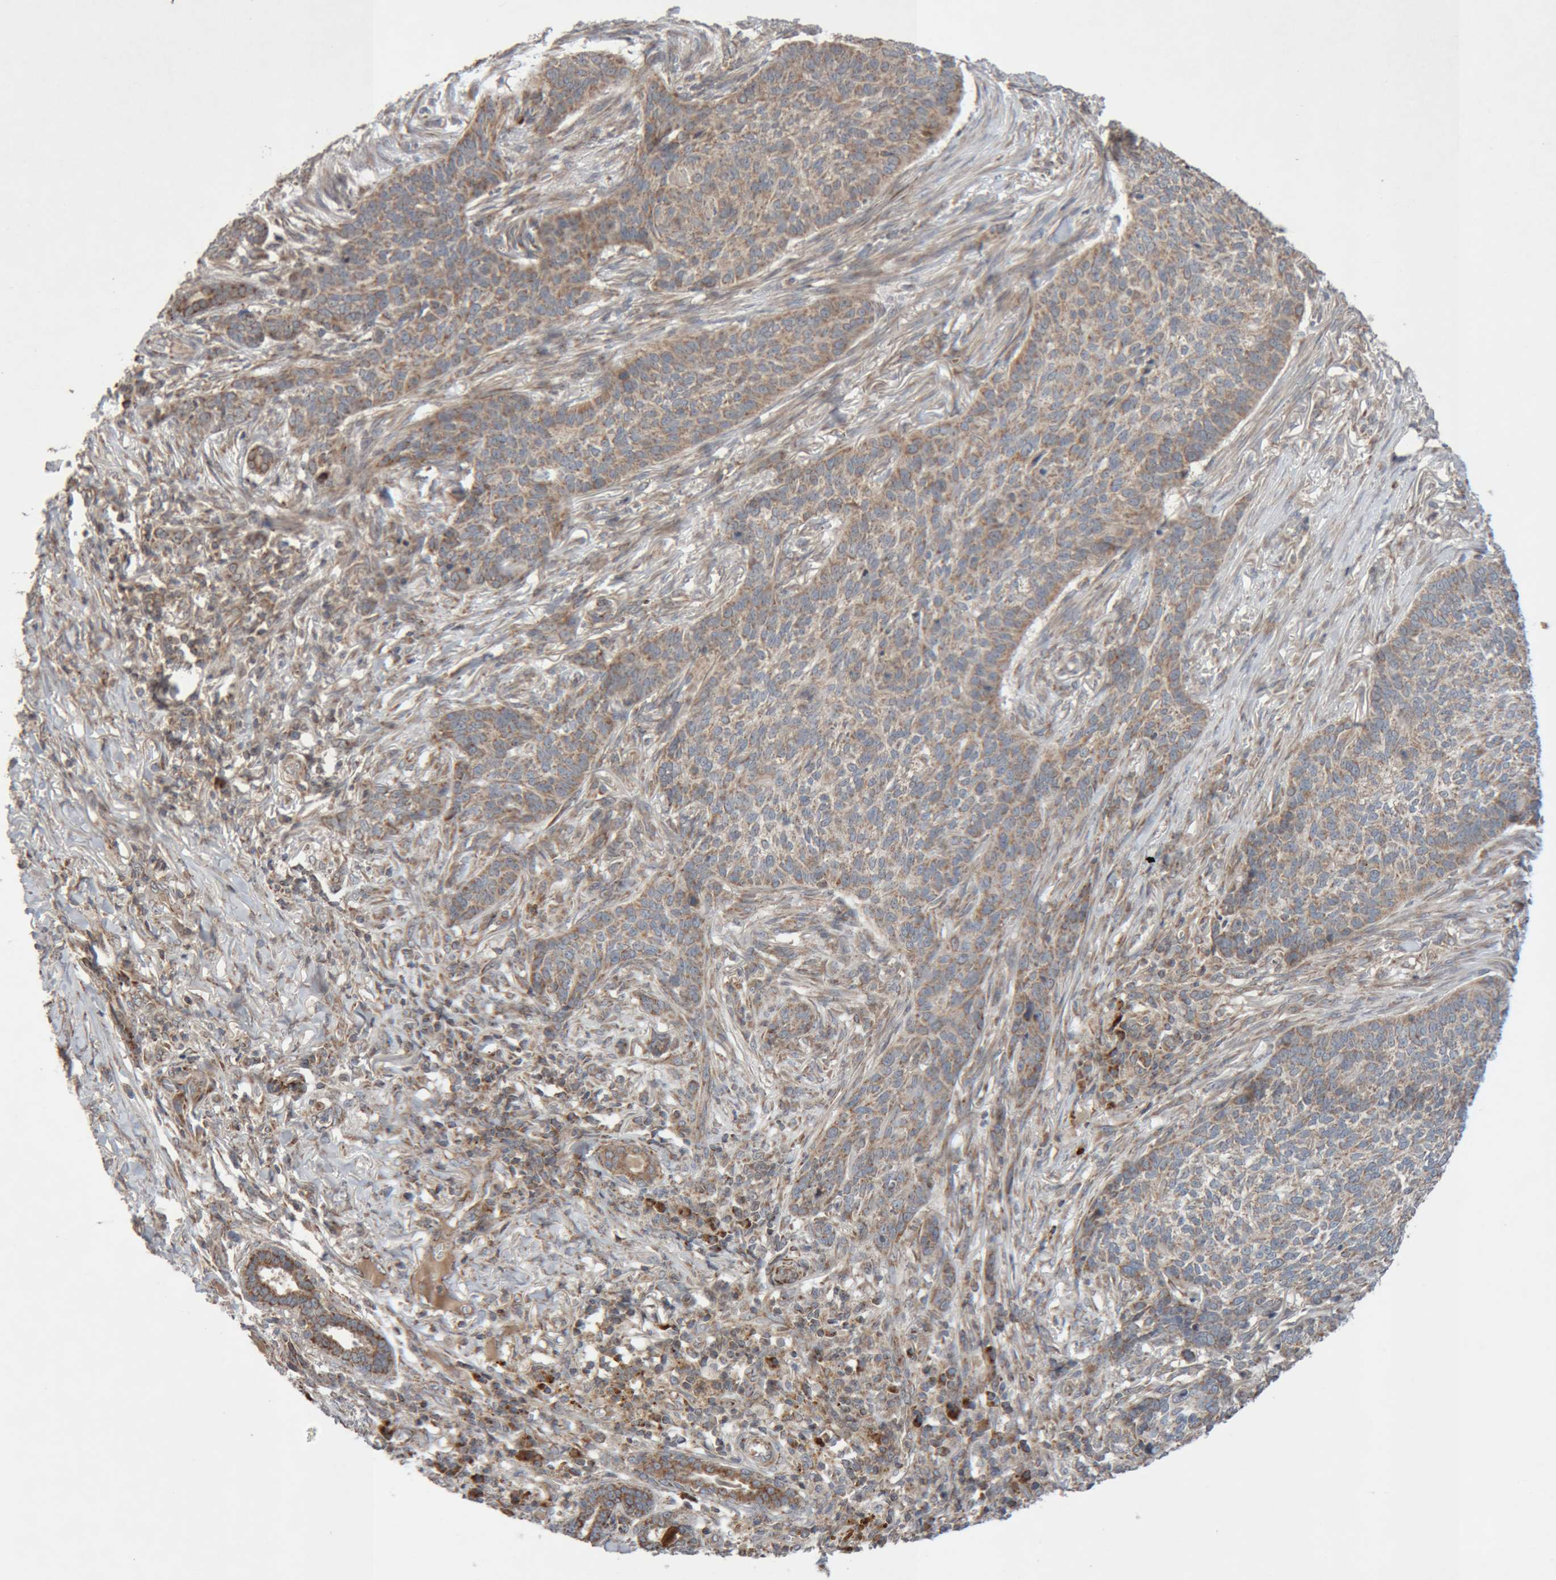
{"staining": {"intensity": "moderate", "quantity": ">75%", "location": "cytoplasmic/membranous"}, "tissue": "skin cancer", "cell_type": "Tumor cells", "image_type": "cancer", "snomed": [{"axis": "morphology", "description": "Basal cell carcinoma"}, {"axis": "topography", "description": "Skin"}], "caption": "The immunohistochemical stain labels moderate cytoplasmic/membranous positivity in tumor cells of basal cell carcinoma (skin) tissue.", "gene": "KIF21B", "patient": {"sex": "male", "age": 85}}